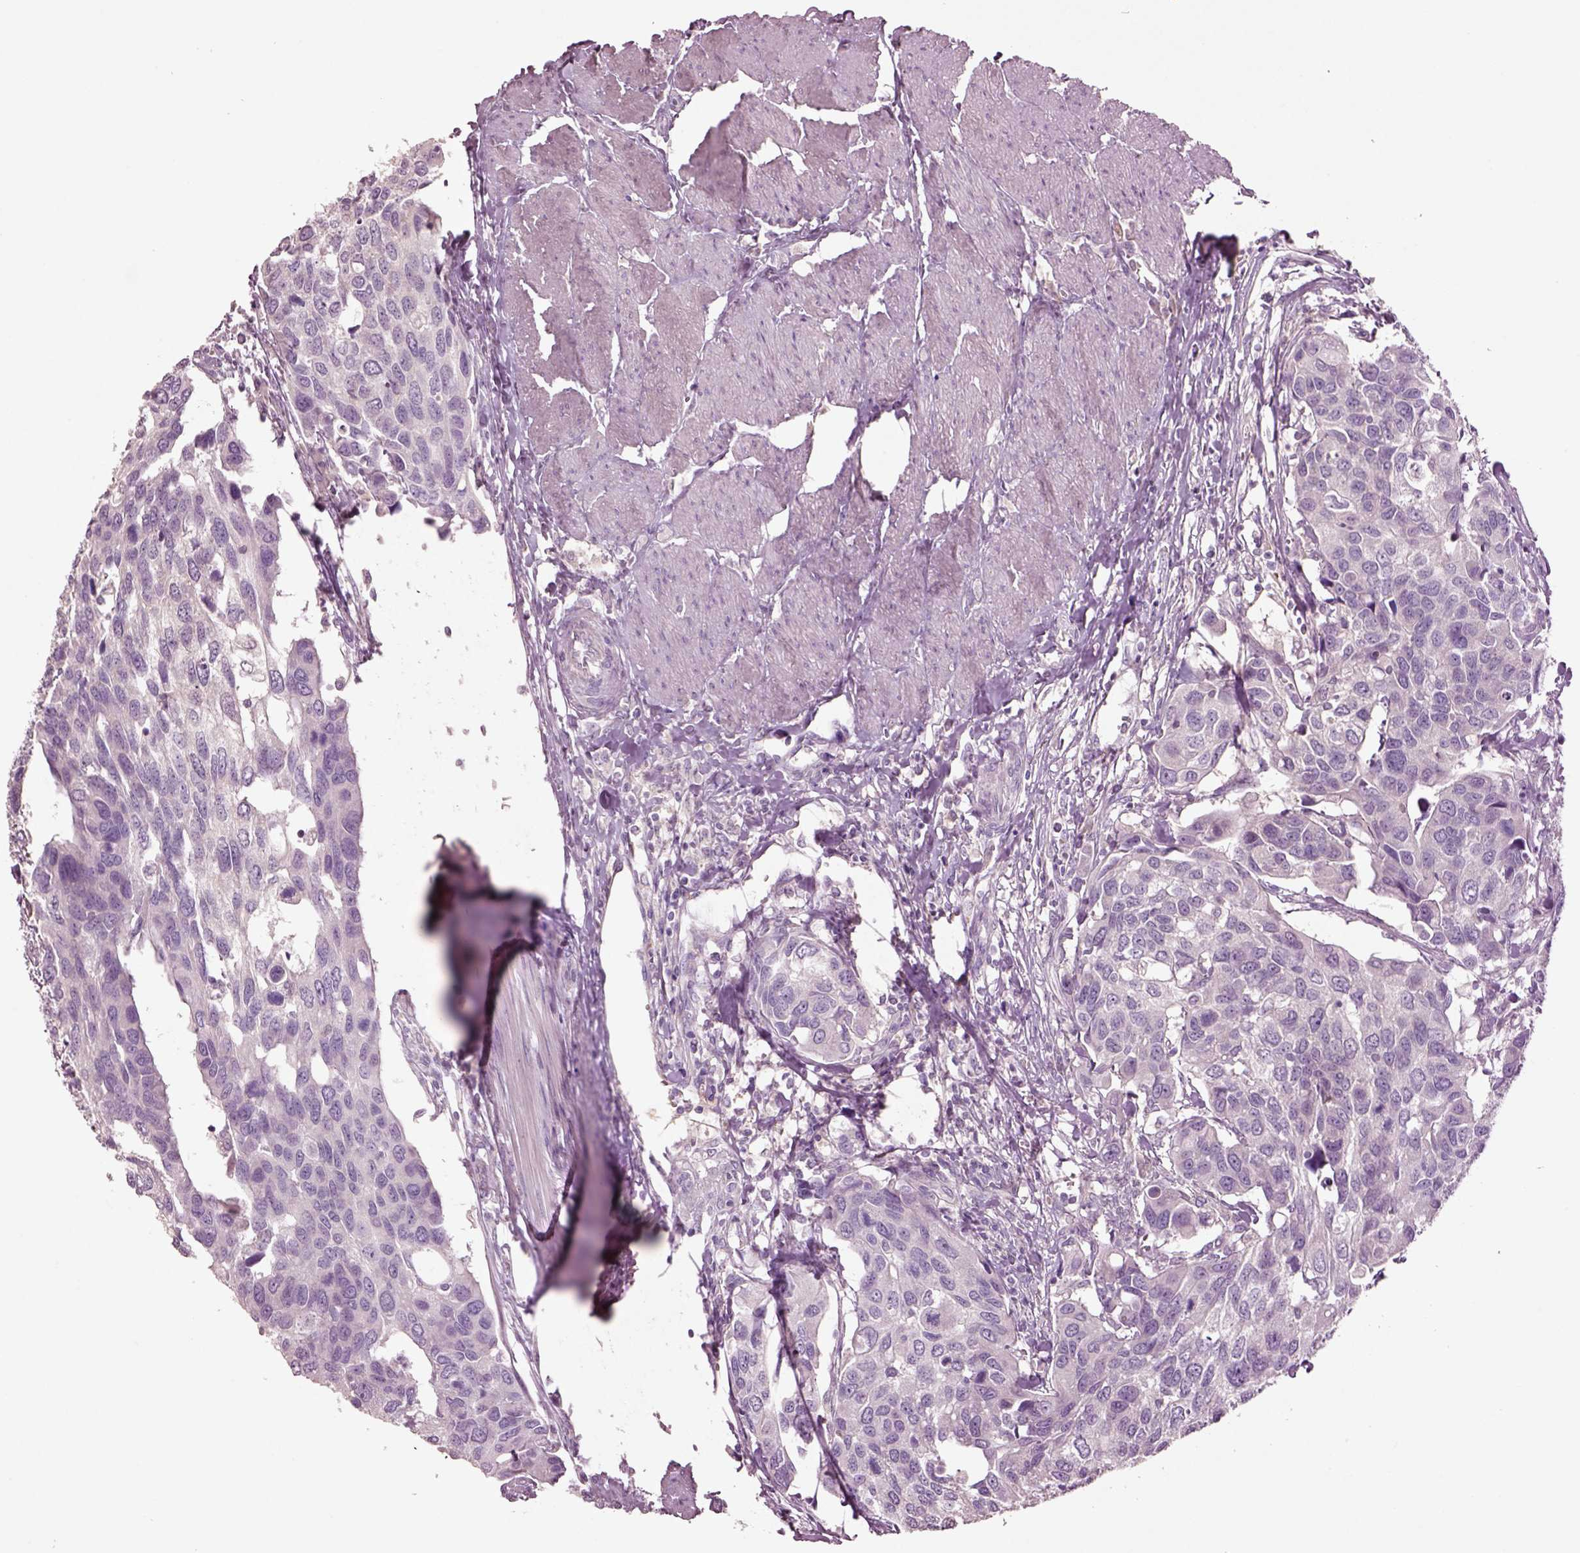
{"staining": {"intensity": "negative", "quantity": "none", "location": "none"}, "tissue": "urothelial cancer", "cell_type": "Tumor cells", "image_type": "cancer", "snomed": [{"axis": "morphology", "description": "Urothelial carcinoma, High grade"}, {"axis": "topography", "description": "Urinary bladder"}], "caption": "There is no significant staining in tumor cells of high-grade urothelial carcinoma. (Immunohistochemistry, brightfield microscopy, high magnification).", "gene": "CLPSL1", "patient": {"sex": "male", "age": 60}}